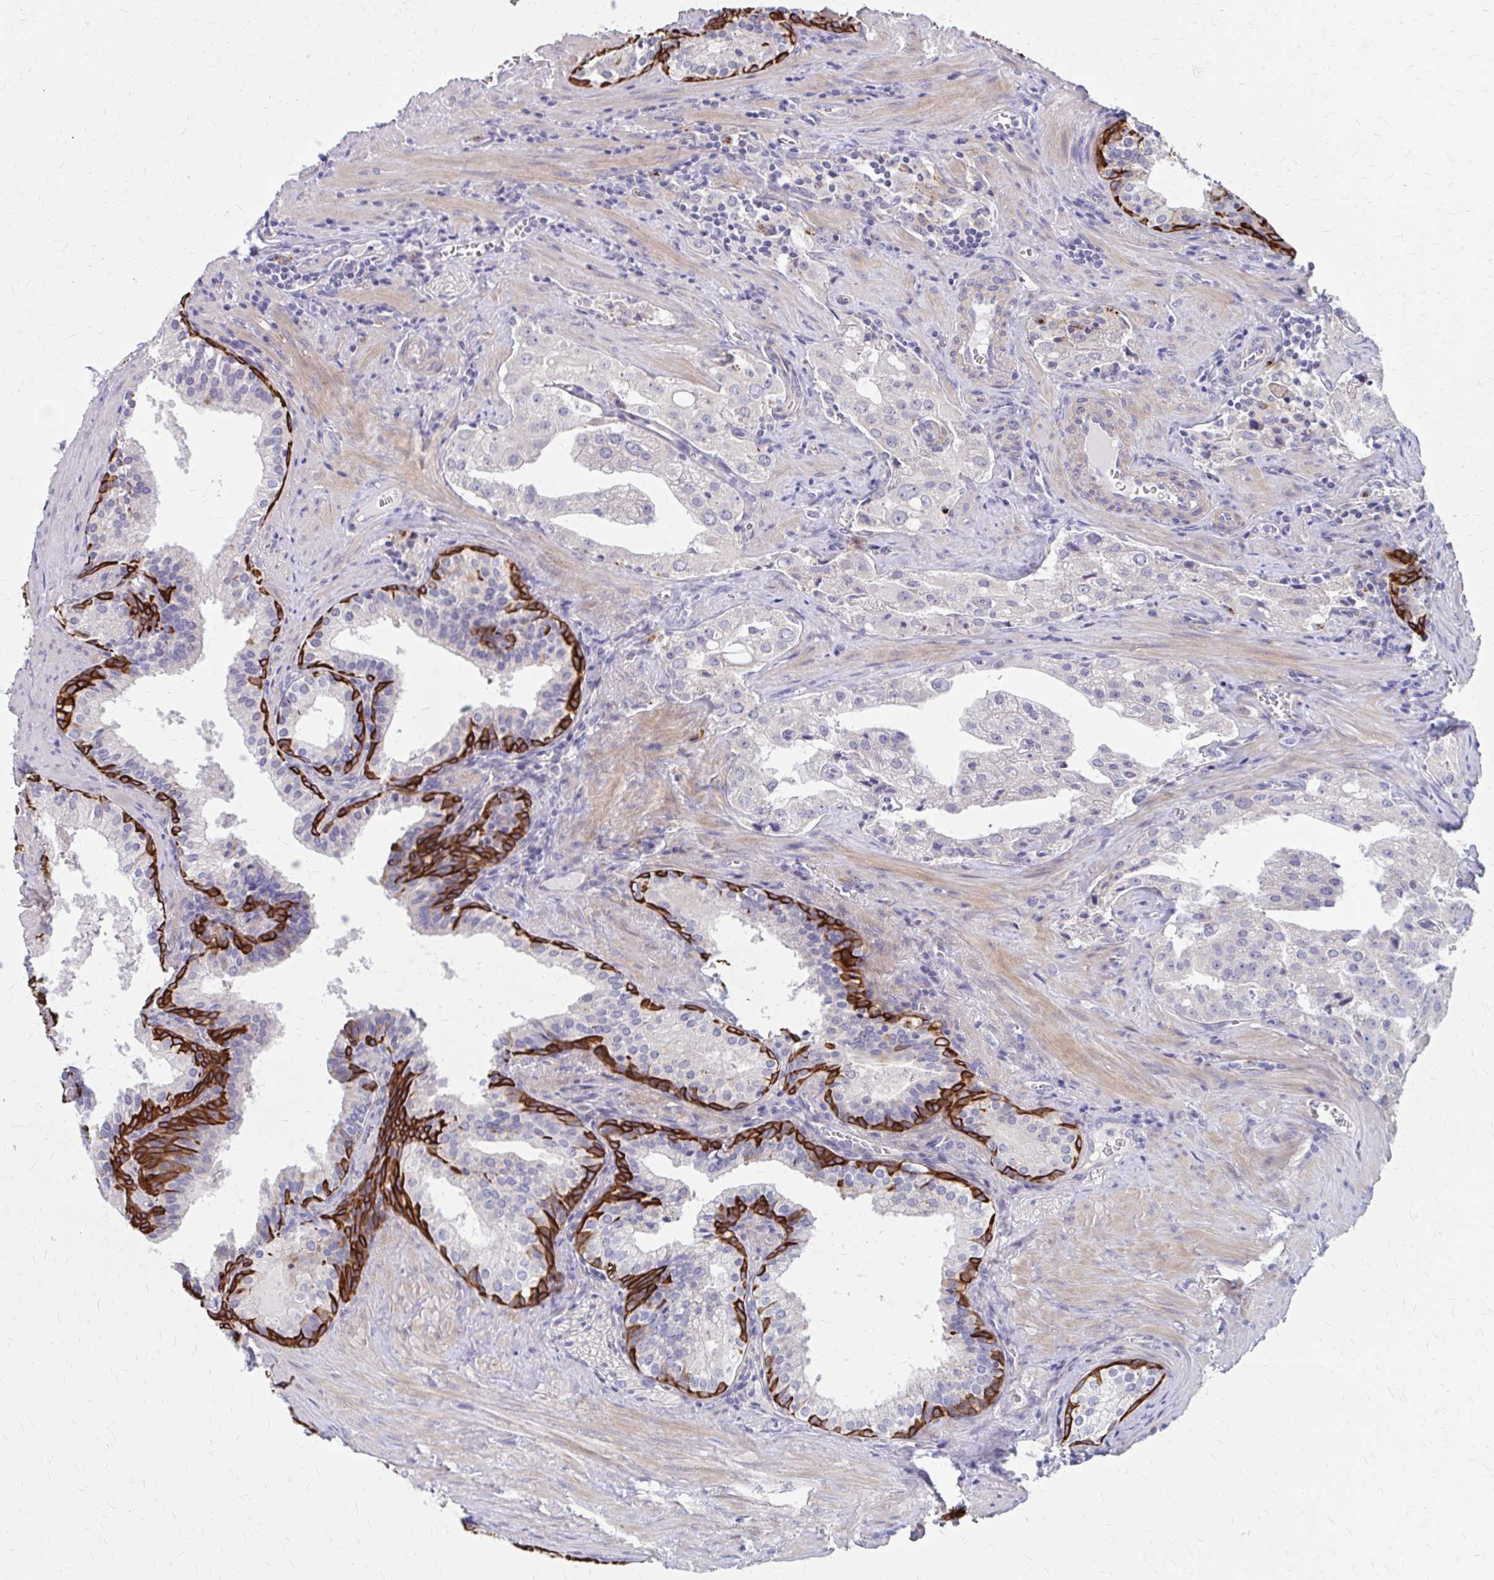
{"staining": {"intensity": "negative", "quantity": "none", "location": "none"}, "tissue": "prostate cancer", "cell_type": "Tumor cells", "image_type": "cancer", "snomed": [{"axis": "morphology", "description": "Adenocarcinoma, High grade"}, {"axis": "topography", "description": "Prostate"}], "caption": "An immunohistochemistry photomicrograph of prostate adenocarcinoma (high-grade) is shown. There is no staining in tumor cells of prostate adenocarcinoma (high-grade).", "gene": "GLYATL2", "patient": {"sex": "male", "age": 68}}